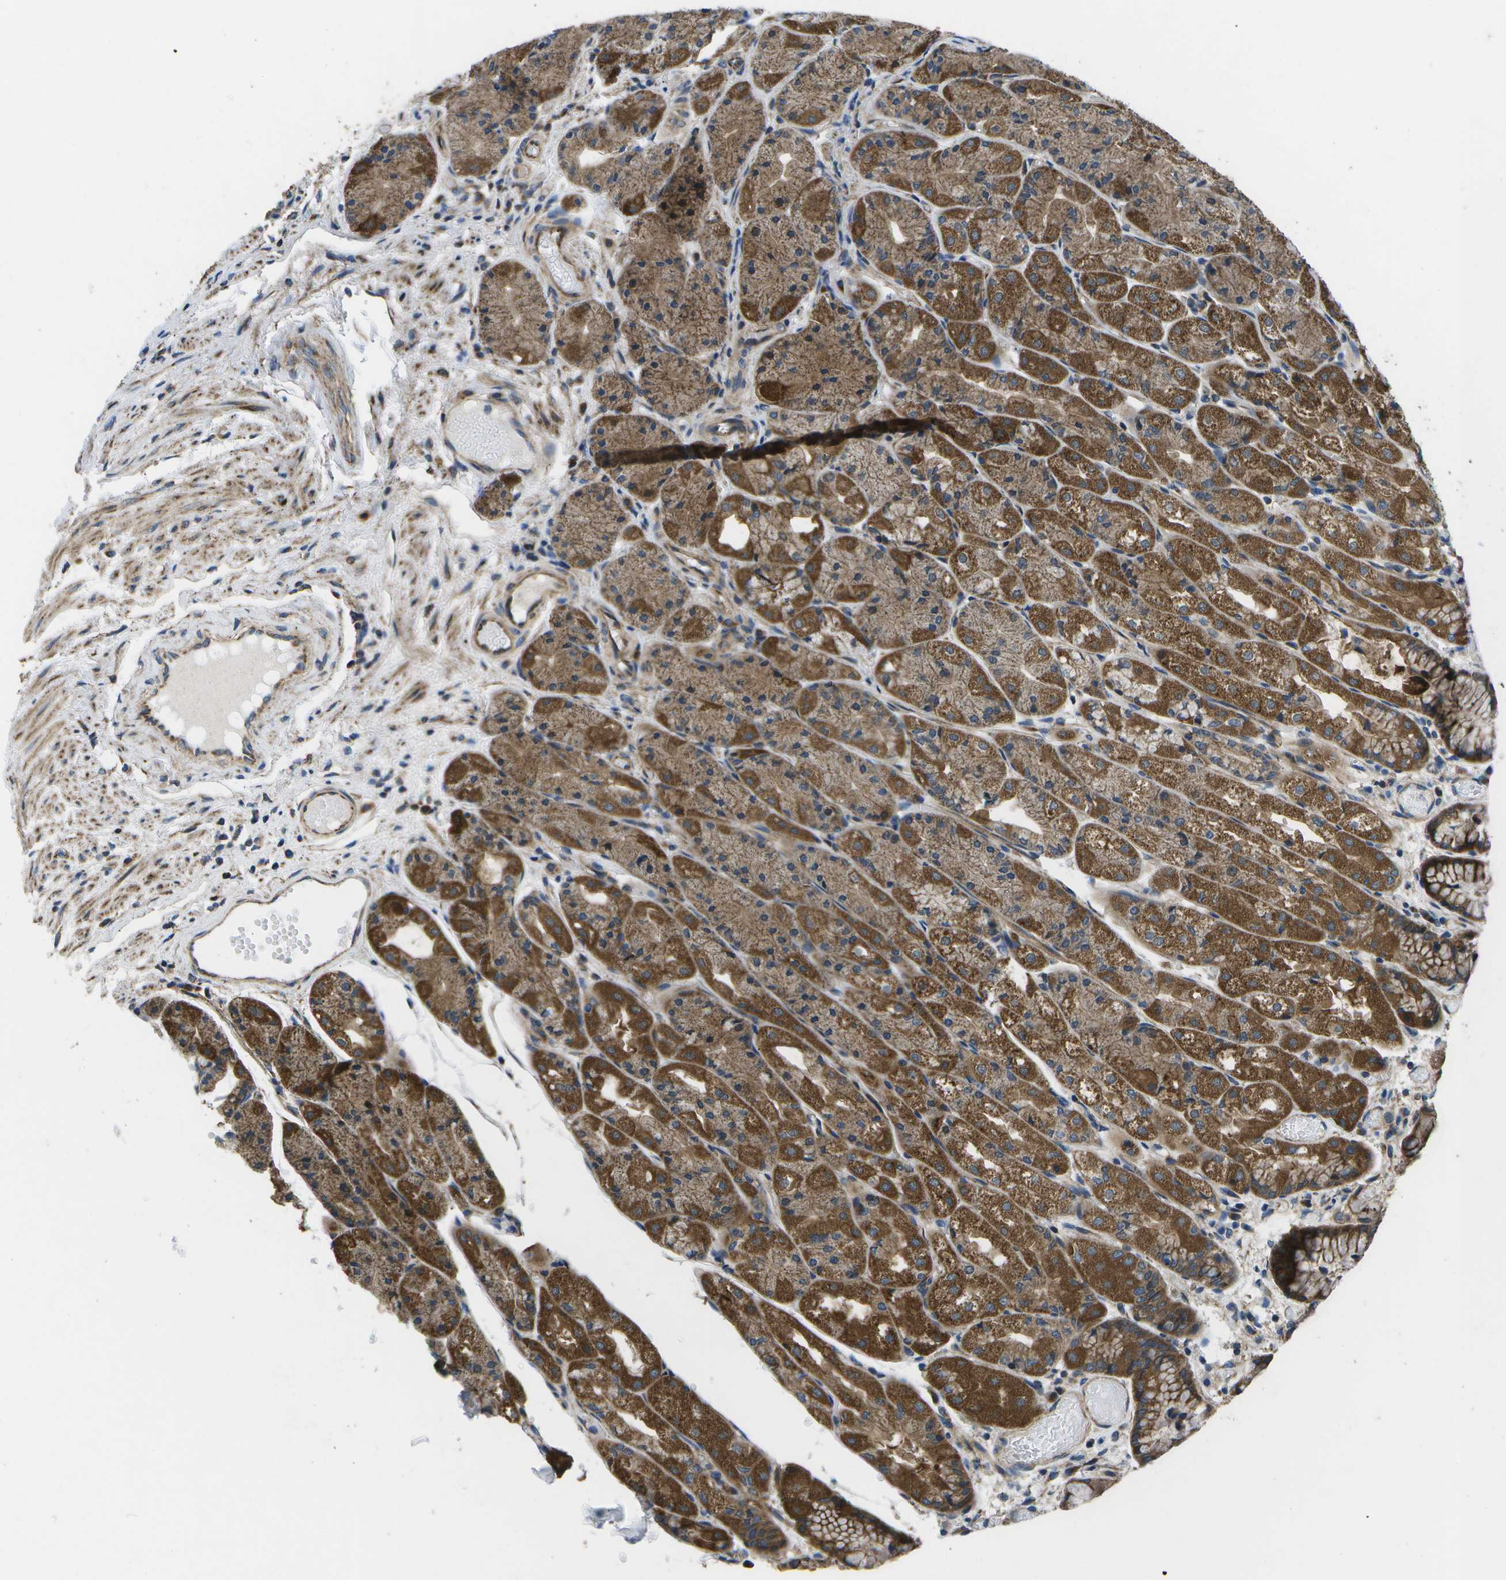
{"staining": {"intensity": "strong", "quantity": "25%-75%", "location": "cytoplasmic/membranous"}, "tissue": "stomach", "cell_type": "Glandular cells", "image_type": "normal", "snomed": [{"axis": "morphology", "description": "Normal tissue, NOS"}, {"axis": "topography", "description": "Stomach, upper"}], "caption": "Protein staining shows strong cytoplasmic/membranous positivity in about 25%-75% of glandular cells in benign stomach.", "gene": "MVK", "patient": {"sex": "male", "age": 72}}